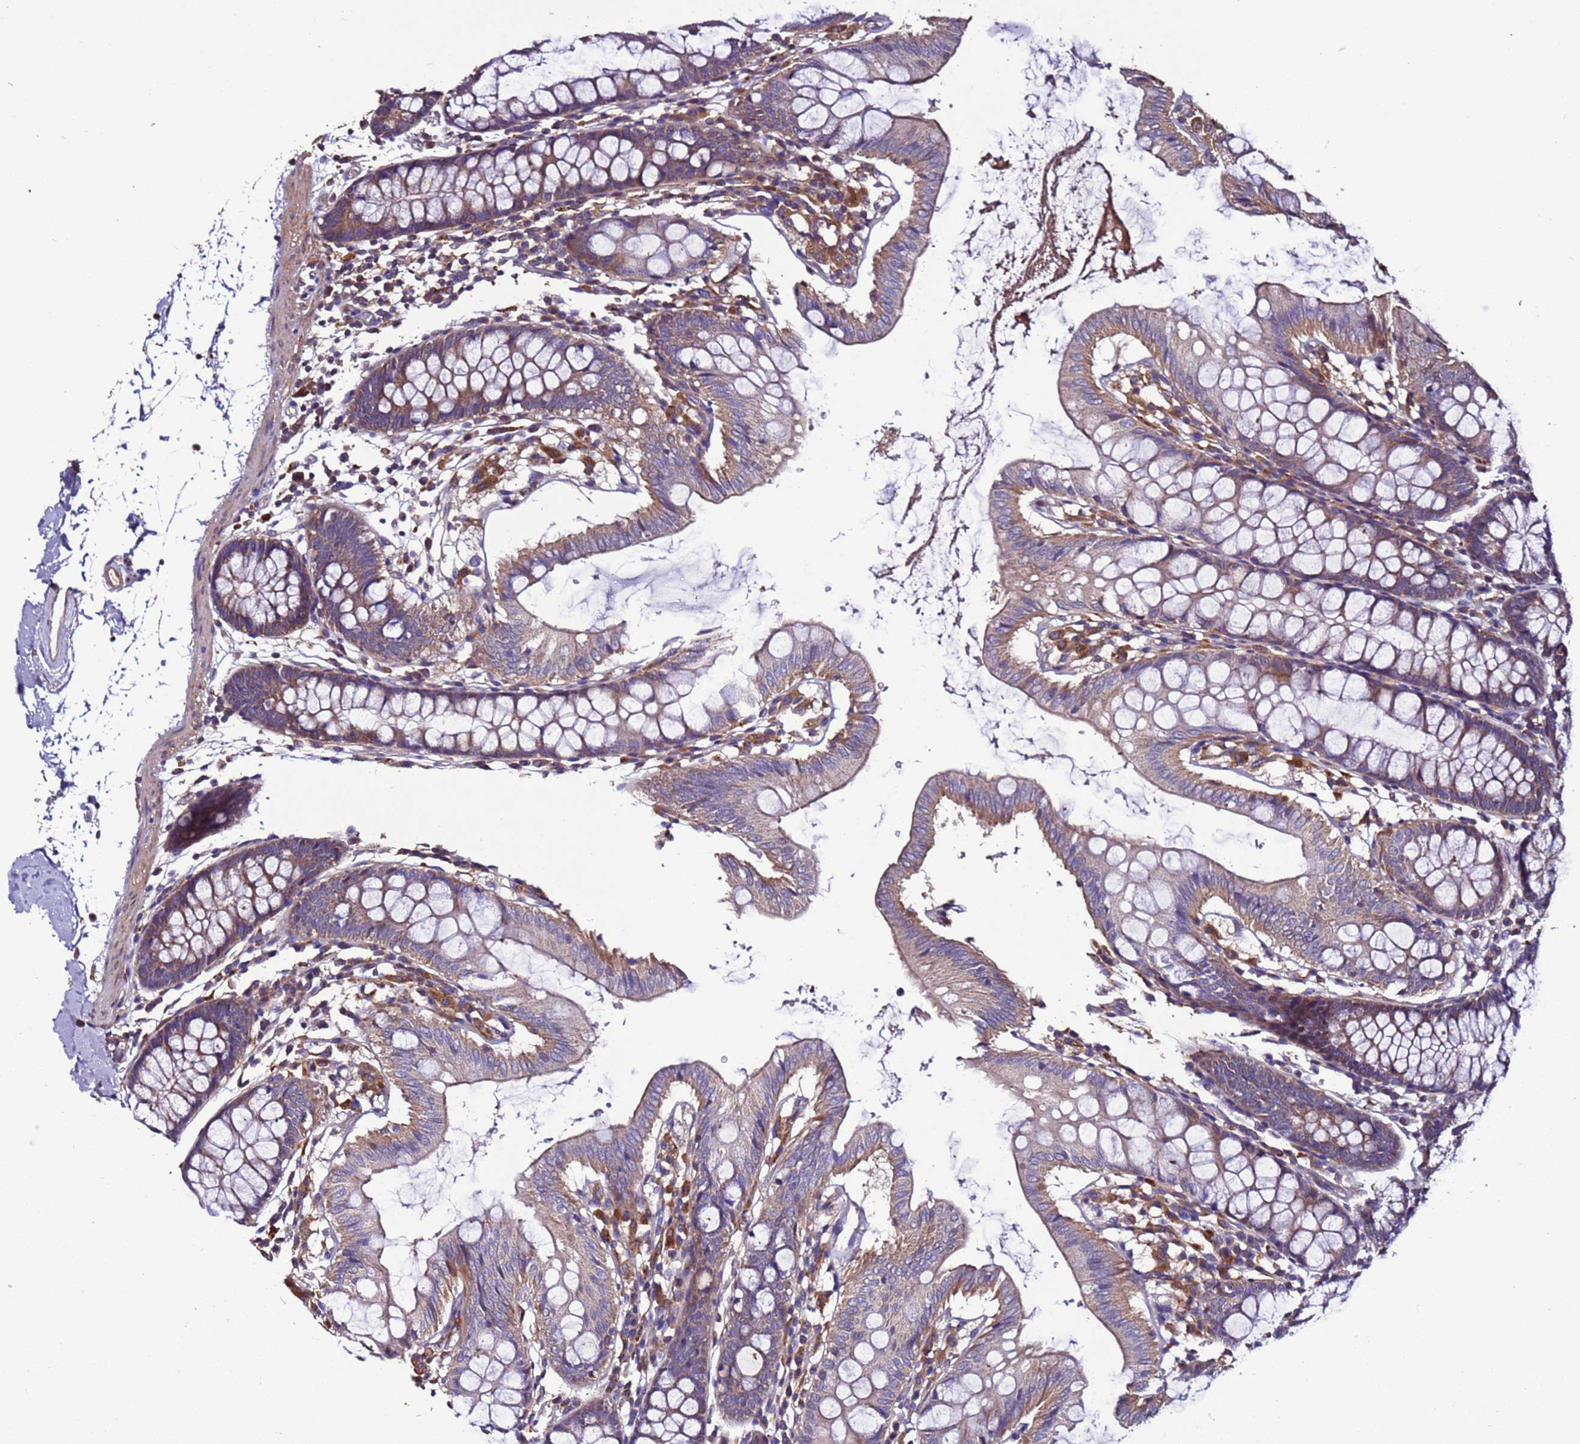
{"staining": {"intensity": "moderate", "quantity": ">75%", "location": "cytoplasmic/membranous"}, "tissue": "colon", "cell_type": "Endothelial cells", "image_type": "normal", "snomed": [{"axis": "morphology", "description": "Normal tissue, NOS"}, {"axis": "topography", "description": "Colon"}], "caption": "High-magnification brightfield microscopy of normal colon stained with DAB (3,3'-diaminobenzidine) (brown) and counterstained with hematoxylin (blue). endothelial cells exhibit moderate cytoplasmic/membranous staining is appreciated in approximately>75% of cells. The protein is stained brown, and the nuclei are stained in blue (DAB (3,3'-diaminobenzidine) IHC with brightfield microscopy, high magnification).", "gene": "CEP55", "patient": {"sex": "male", "age": 75}}